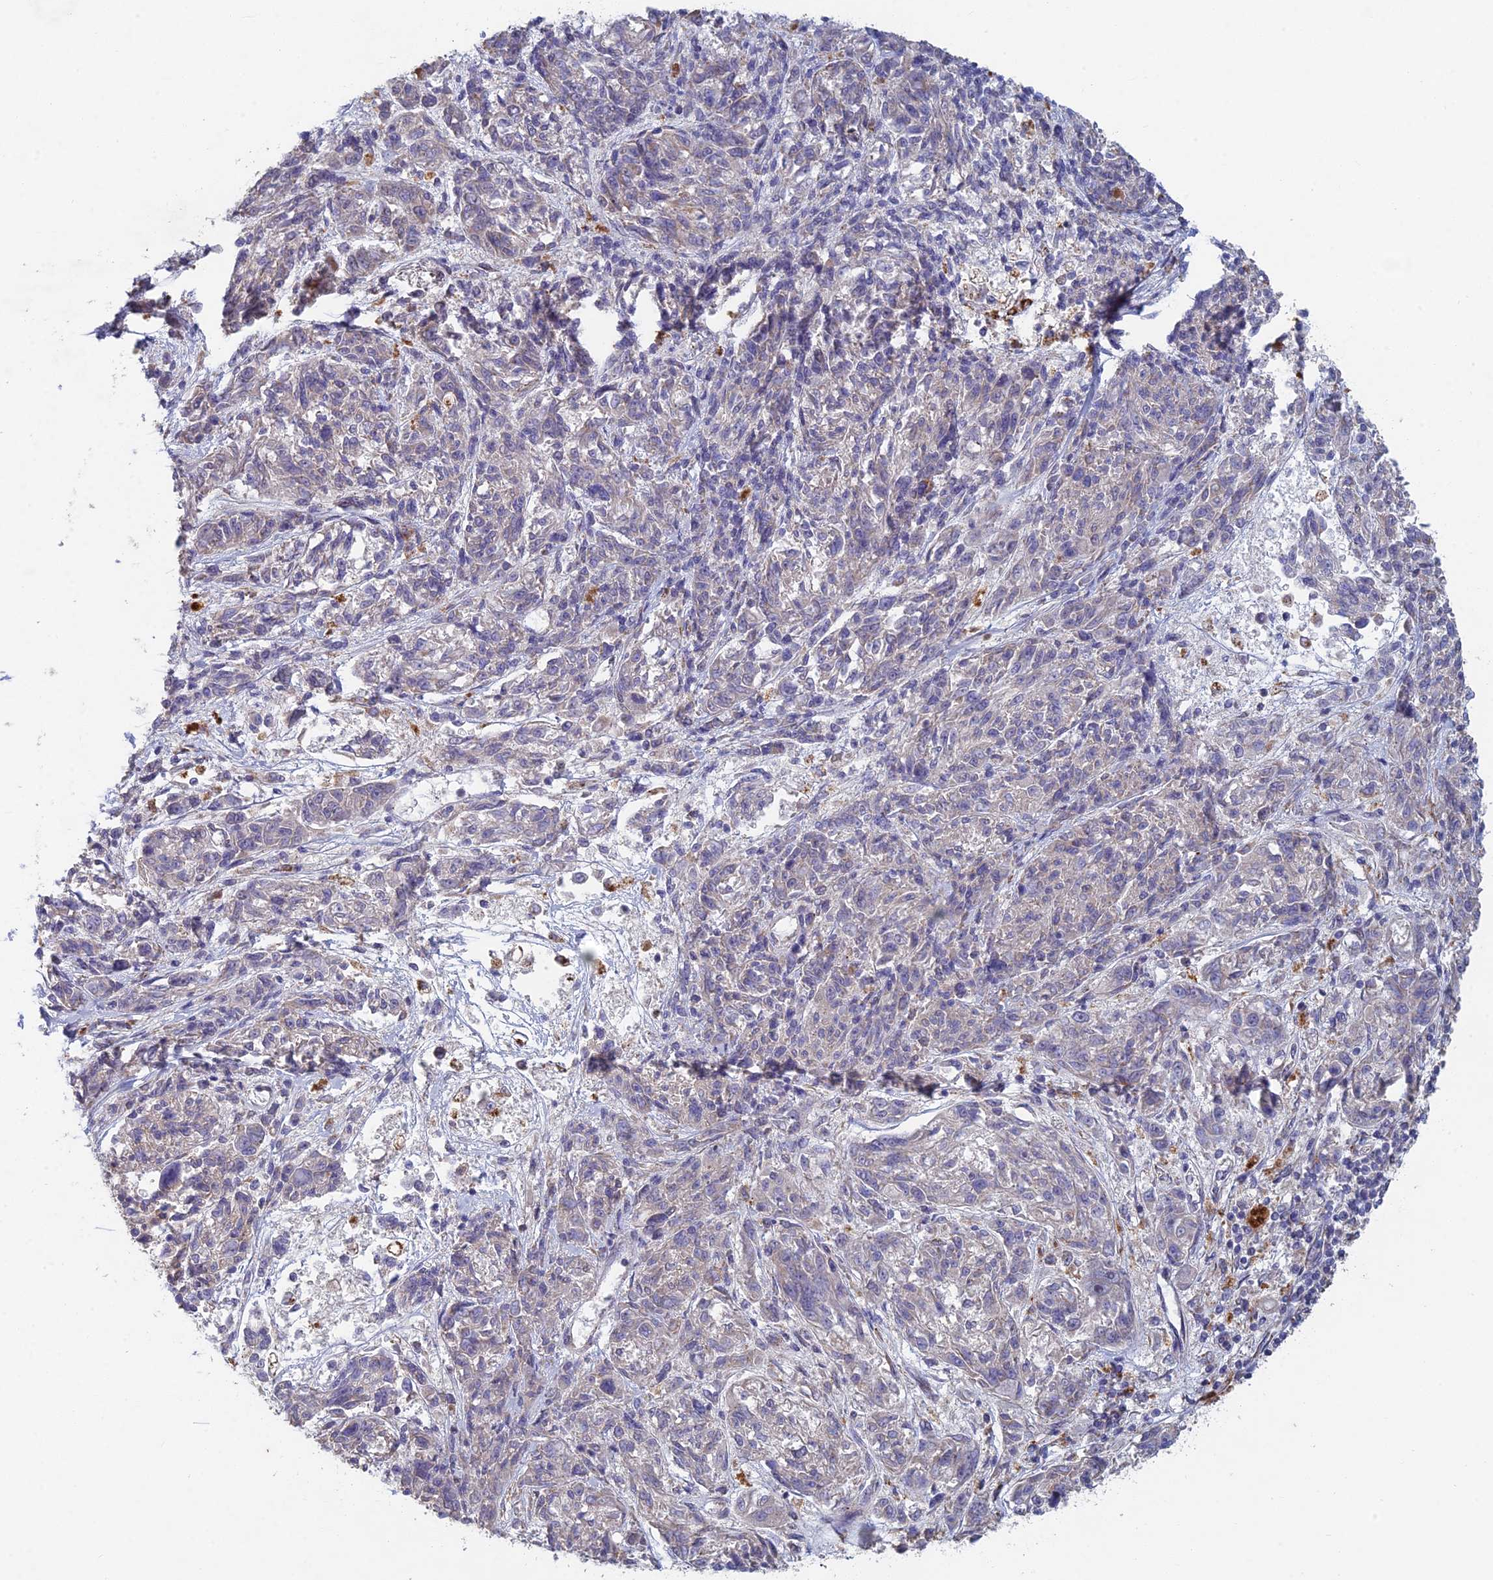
{"staining": {"intensity": "negative", "quantity": "none", "location": "none"}, "tissue": "melanoma", "cell_type": "Tumor cells", "image_type": "cancer", "snomed": [{"axis": "morphology", "description": "Malignant melanoma, NOS"}, {"axis": "topography", "description": "Skin"}], "caption": "There is no significant expression in tumor cells of melanoma. (Immunohistochemistry, brightfield microscopy, high magnification).", "gene": "FOXS1", "patient": {"sex": "male", "age": 53}}